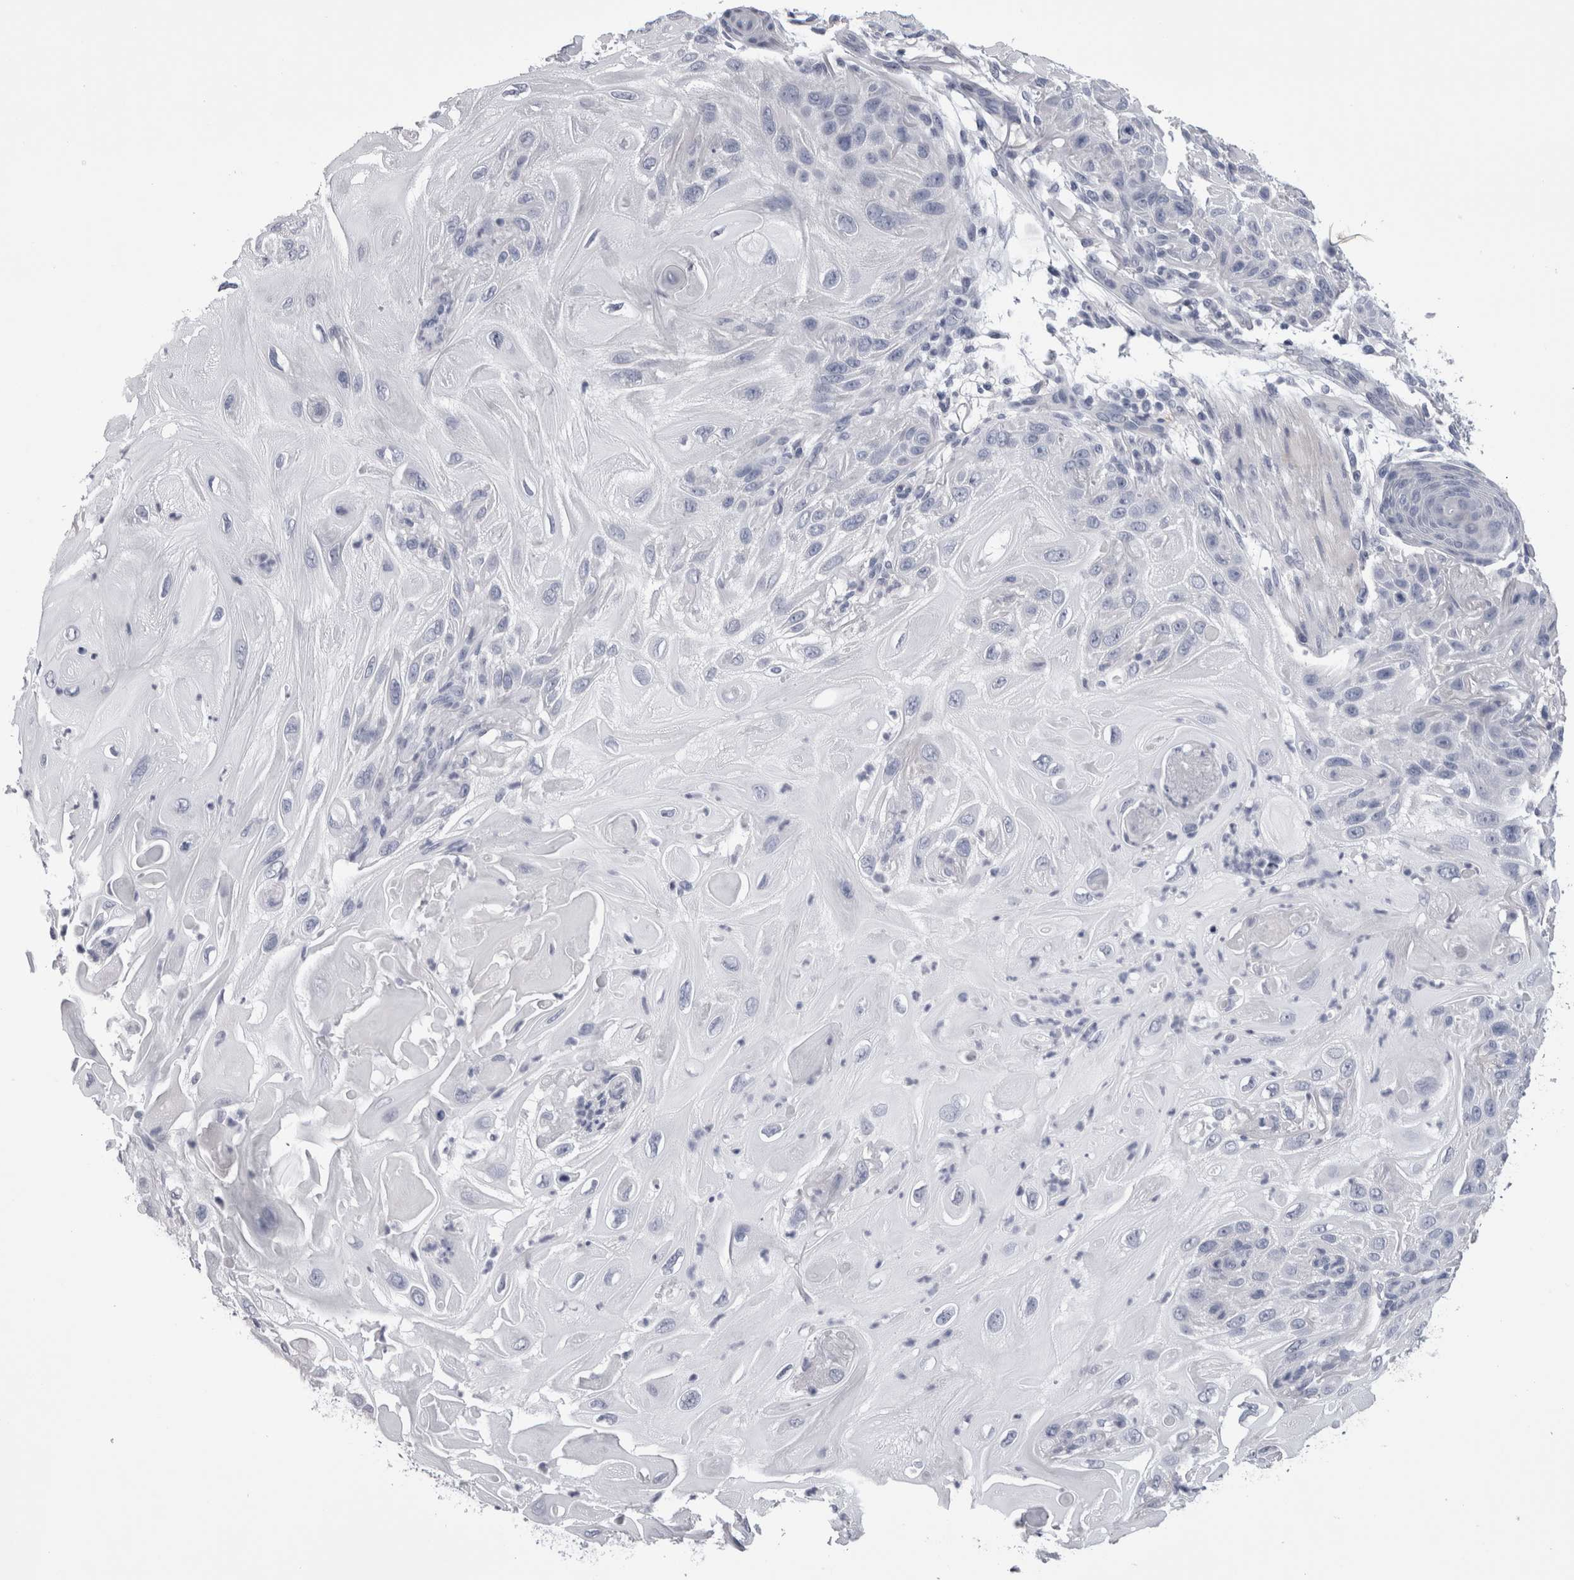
{"staining": {"intensity": "negative", "quantity": "none", "location": "none"}, "tissue": "skin cancer", "cell_type": "Tumor cells", "image_type": "cancer", "snomed": [{"axis": "morphology", "description": "Squamous cell carcinoma, NOS"}, {"axis": "topography", "description": "Skin"}], "caption": "Skin cancer (squamous cell carcinoma) was stained to show a protein in brown. There is no significant positivity in tumor cells.", "gene": "AFMID", "patient": {"sex": "female", "age": 77}}